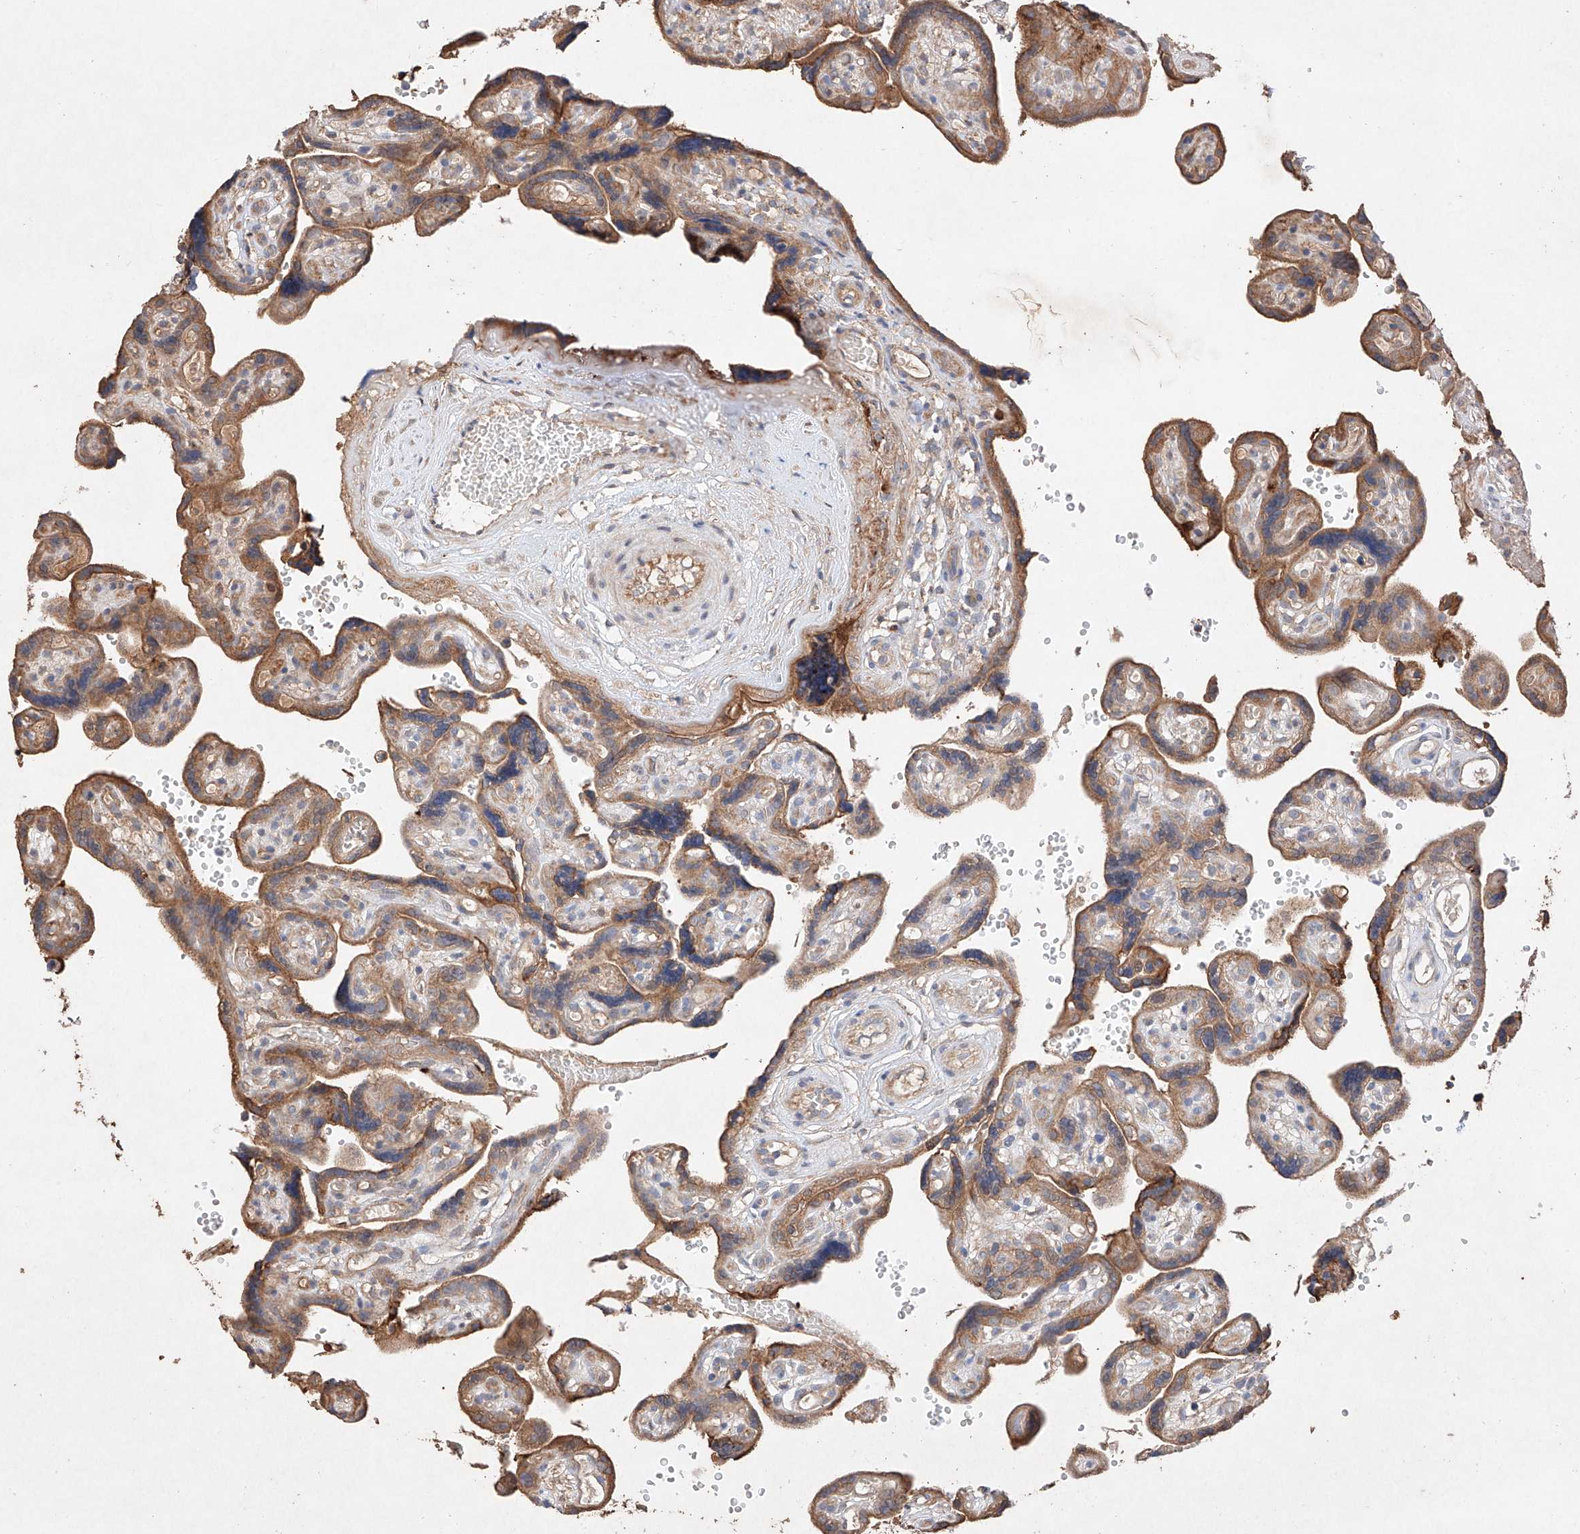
{"staining": {"intensity": "strong", "quantity": ">75%", "location": "cytoplasmic/membranous"}, "tissue": "placenta", "cell_type": "Decidual cells", "image_type": "normal", "snomed": [{"axis": "morphology", "description": "Normal tissue, NOS"}, {"axis": "topography", "description": "Placenta"}], "caption": "IHC of unremarkable human placenta shows high levels of strong cytoplasmic/membranous positivity in about >75% of decidual cells. The staining was performed using DAB (3,3'-diaminobenzidine) to visualize the protein expression in brown, while the nuclei were stained in blue with hematoxylin (Magnification: 20x).", "gene": "C6orf62", "patient": {"sex": "female", "age": 30}}